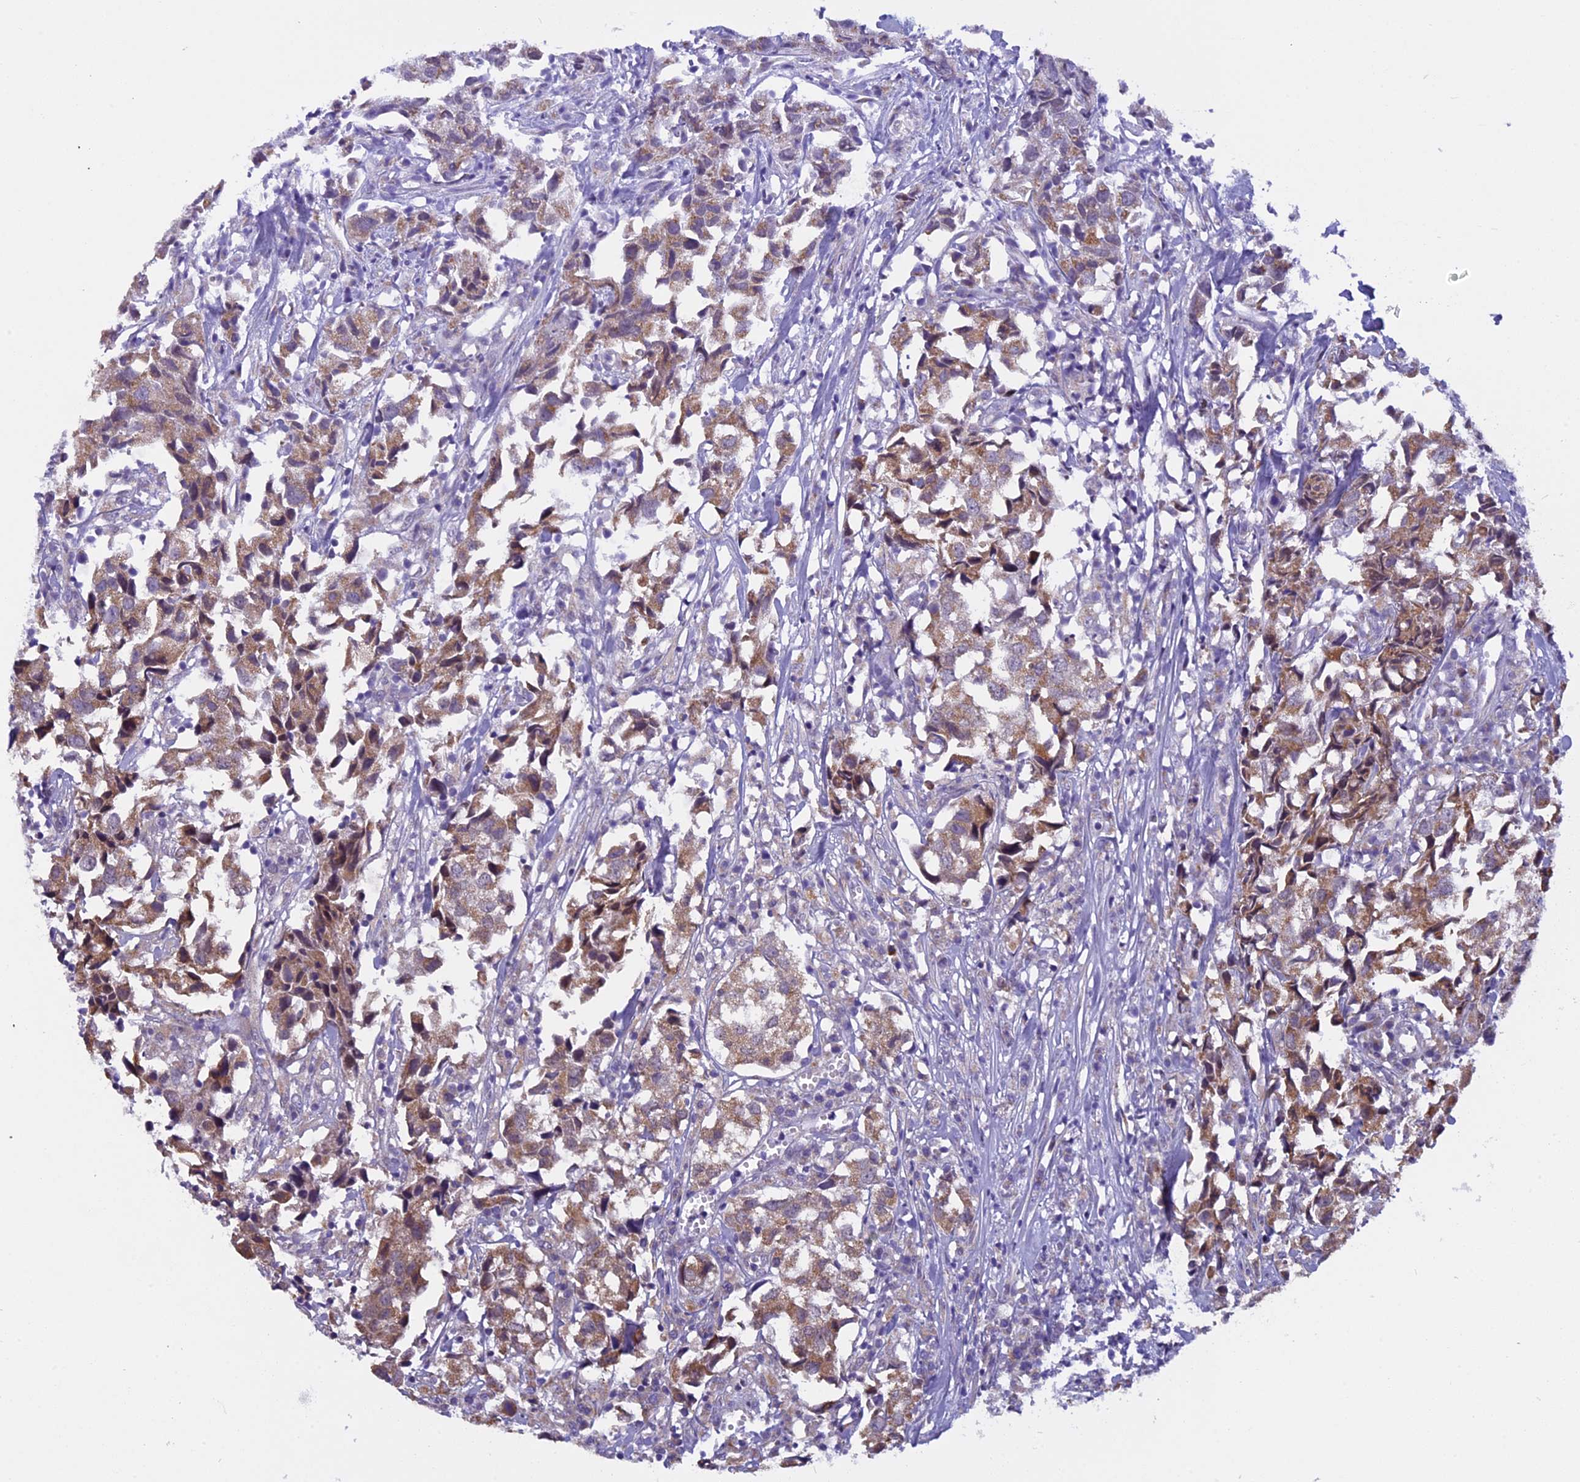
{"staining": {"intensity": "moderate", "quantity": ">75%", "location": "cytoplasmic/membranous"}, "tissue": "urothelial cancer", "cell_type": "Tumor cells", "image_type": "cancer", "snomed": [{"axis": "morphology", "description": "Urothelial carcinoma, High grade"}, {"axis": "topography", "description": "Urinary bladder"}], "caption": "Urothelial cancer stained for a protein (brown) exhibits moderate cytoplasmic/membranous positive expression in approximately >75% of tumor cells.", "gene": "ZNF317", "patient": {"sex": "female", "age": 75}}